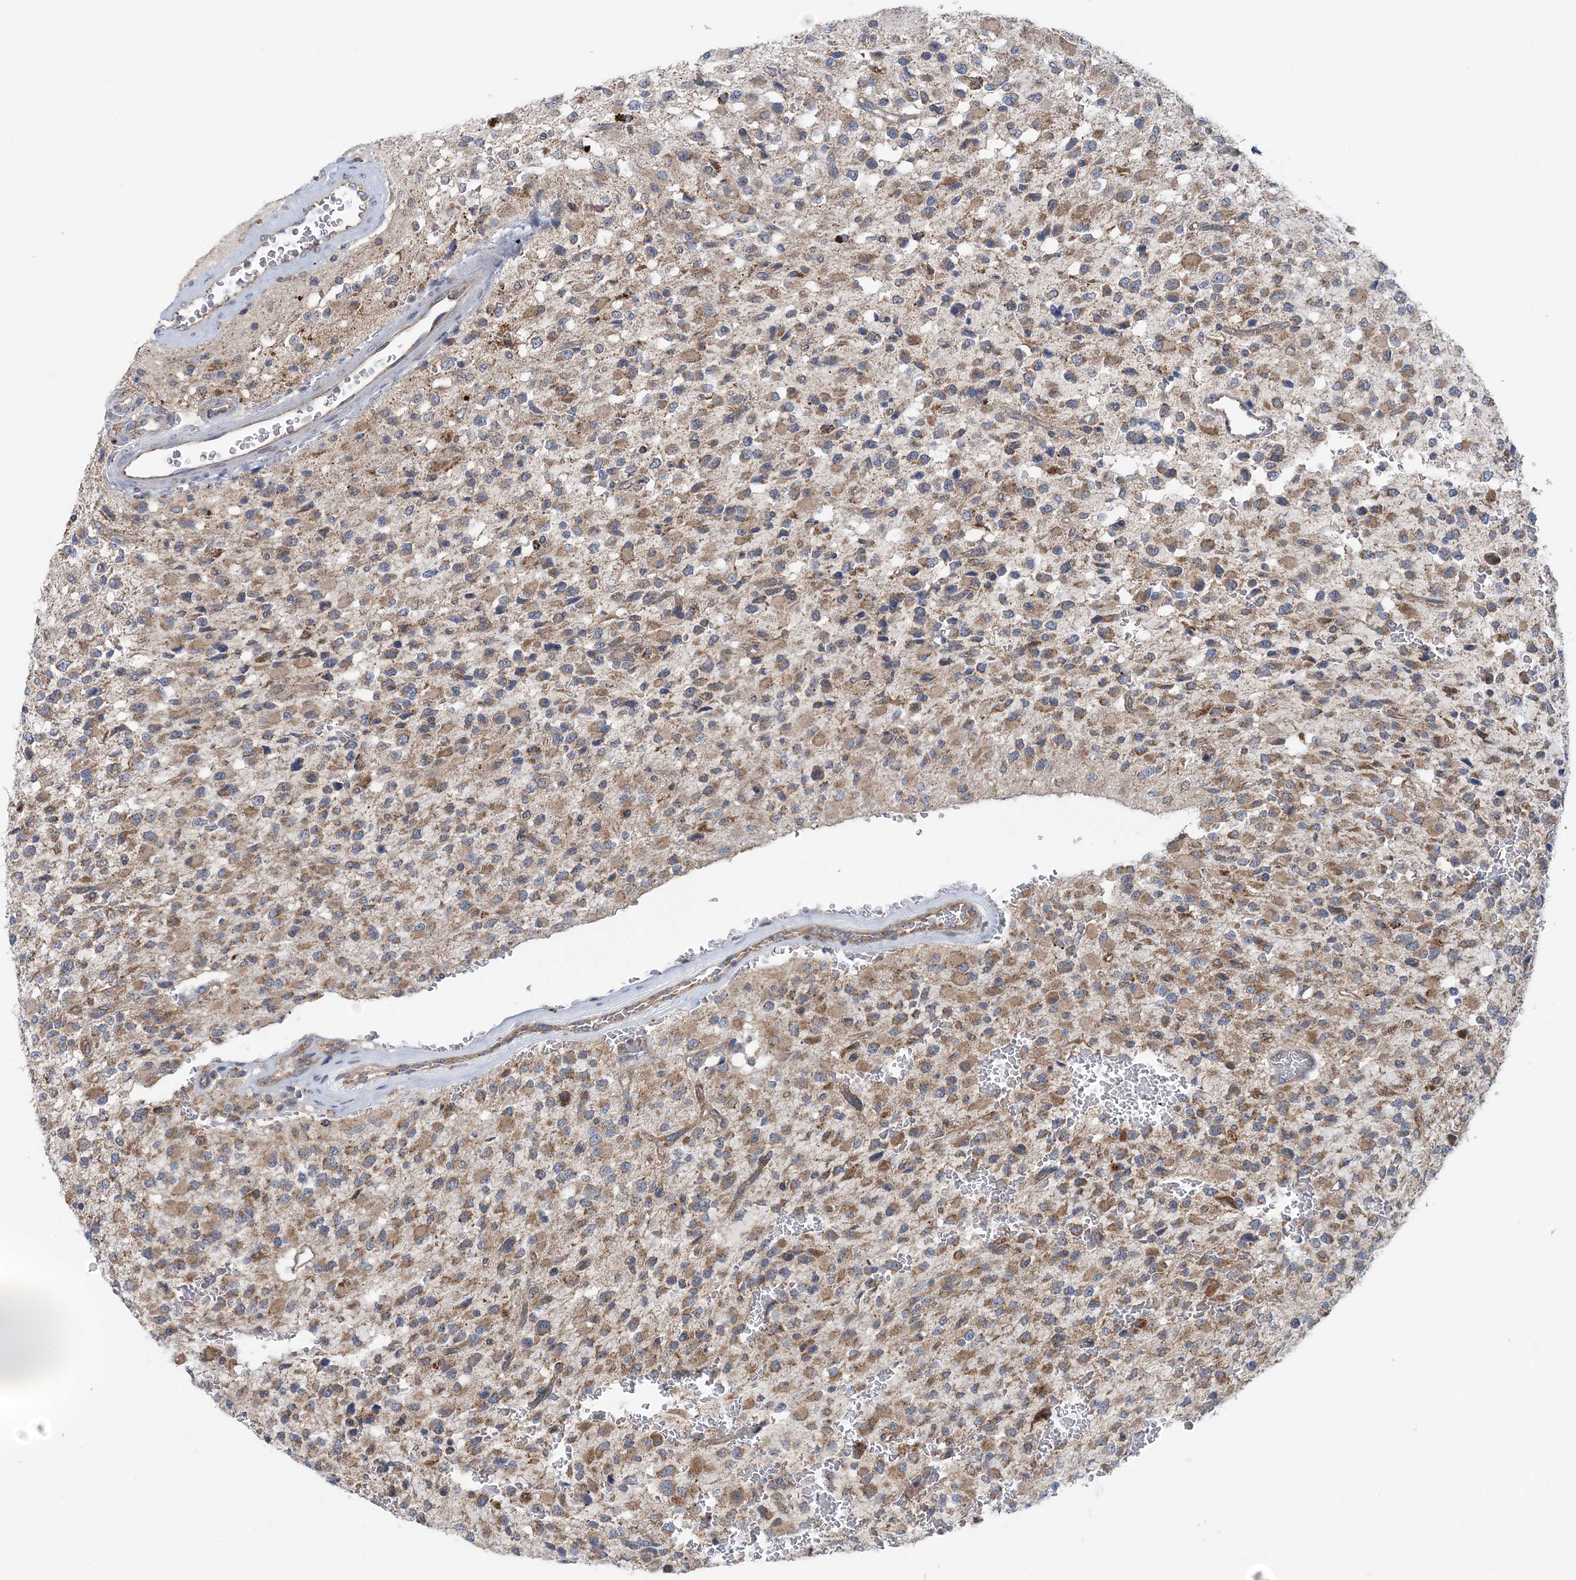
{"staining": {"intensity": "moderate", "quantity": "25%-75%", "location": "cytoplasmic/membranous"}, "tissue": "glioma", "cell_type": "Tumor cells", "image_type": "cancer", "snomed": [{"axis": "morphology", "description": "Glioma, malignant, High grade"}, {"axis": "topography", "description": "Brain"}], "caption": "There is medium levels of moderate cytoplasmic/membranous positivity in tumor cells of glioma, as demonstrated by immunohistochemical staining (brown color).", "gene": "COPE", "patient": {"sex": "male", "age": 34}}